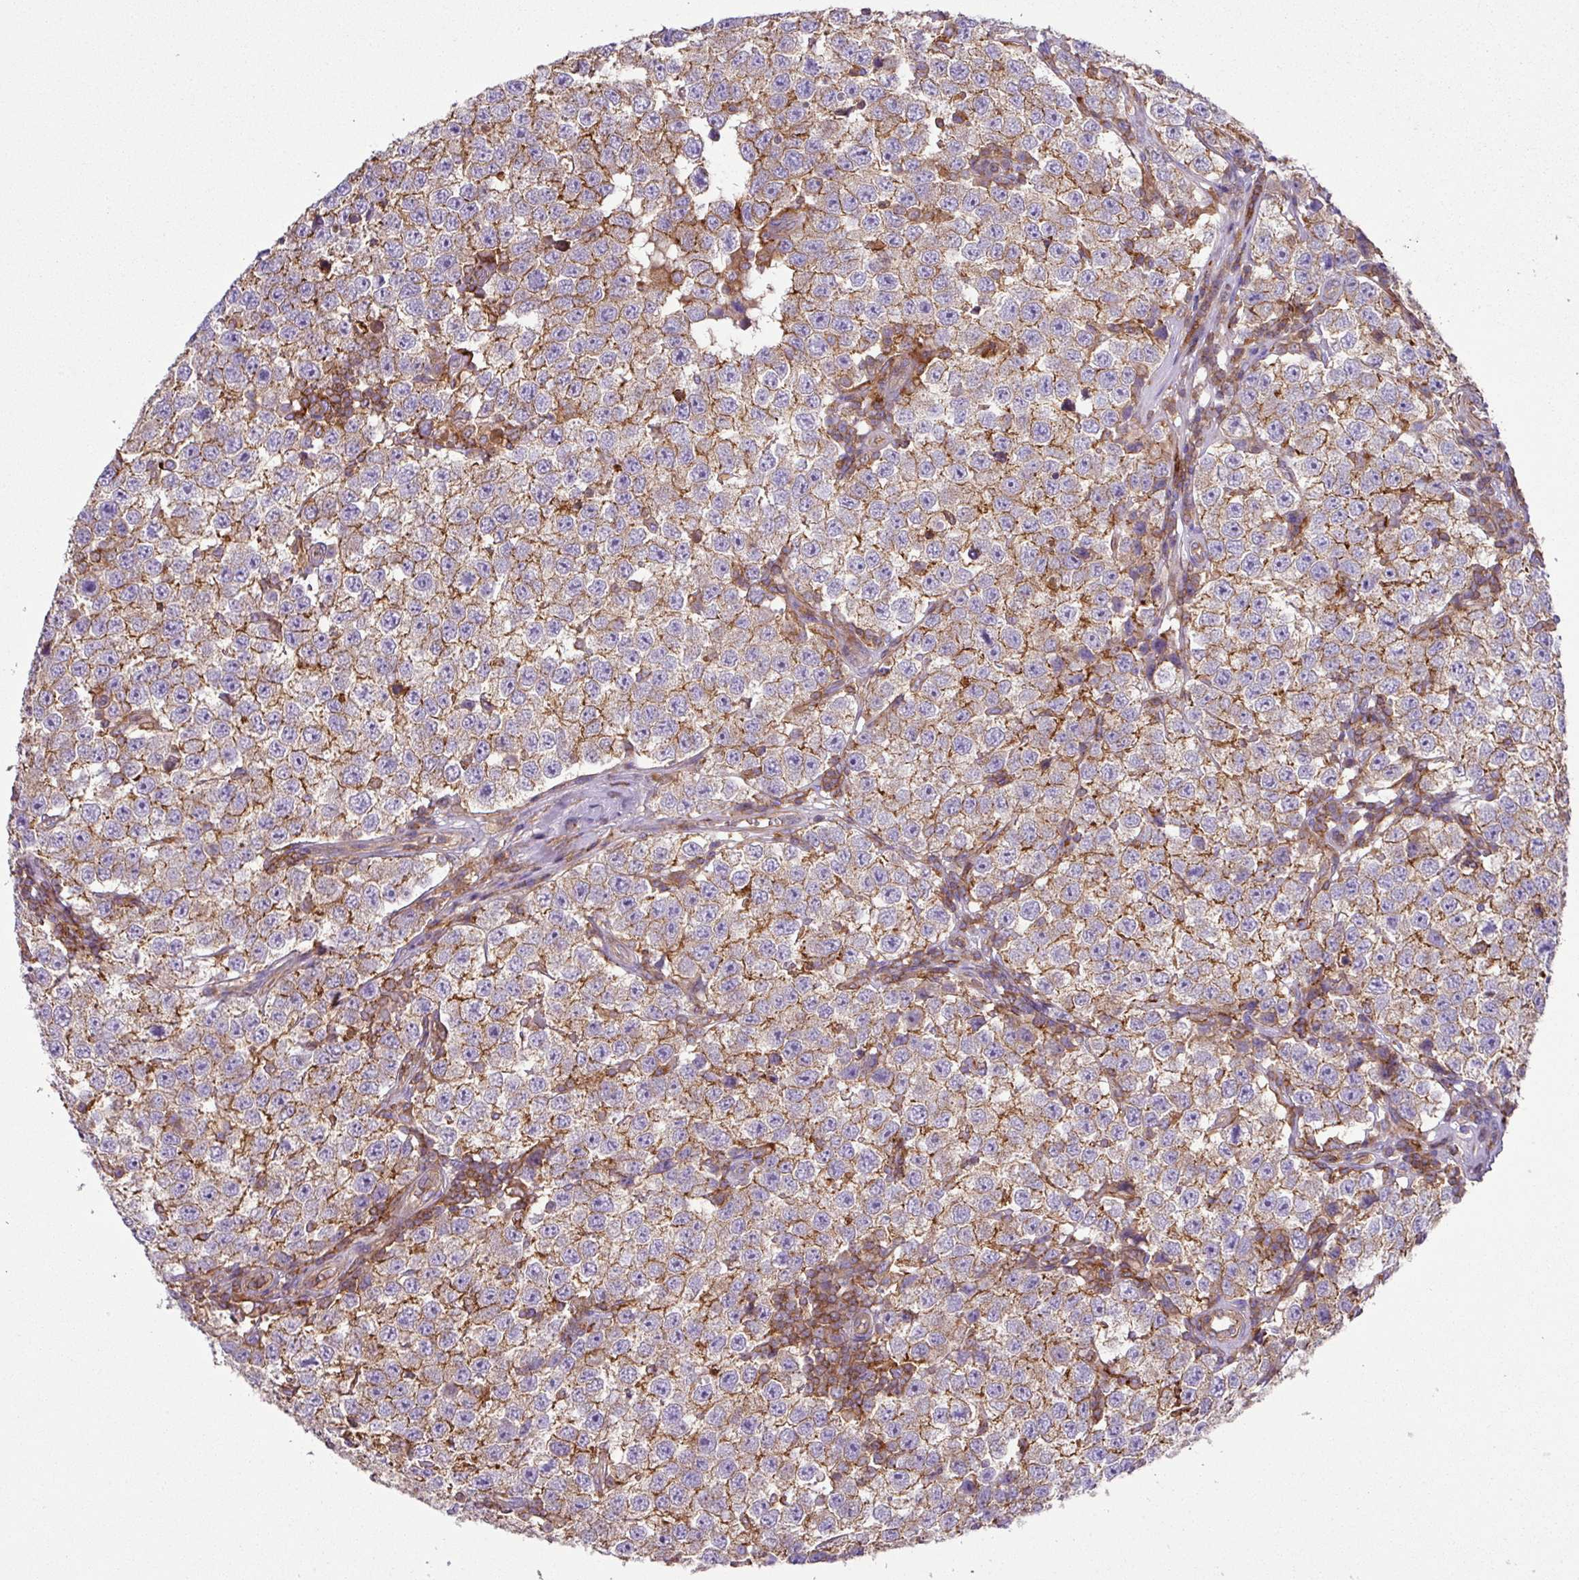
{"staining": {"intensity": "moderate", "quantity": "25%-75%", "location": "cytoplasmic/membranous"}, "tissue": "testis cancer", "cell_type": "Tumor cells", "image_type": "cancer", "snomed": [{"axis": "morphology", "description": "Seminoma, NOS"}, {"axis": "topography", "description": "Testis"}], "caption": "Tumor cells demonstrate moderate cytoplasmic/membranous staining in about 25%-75% of cells in testis cancer (seminoma).", "gene": "RIC1", "patient": {"sex": "male", "age": 34}}